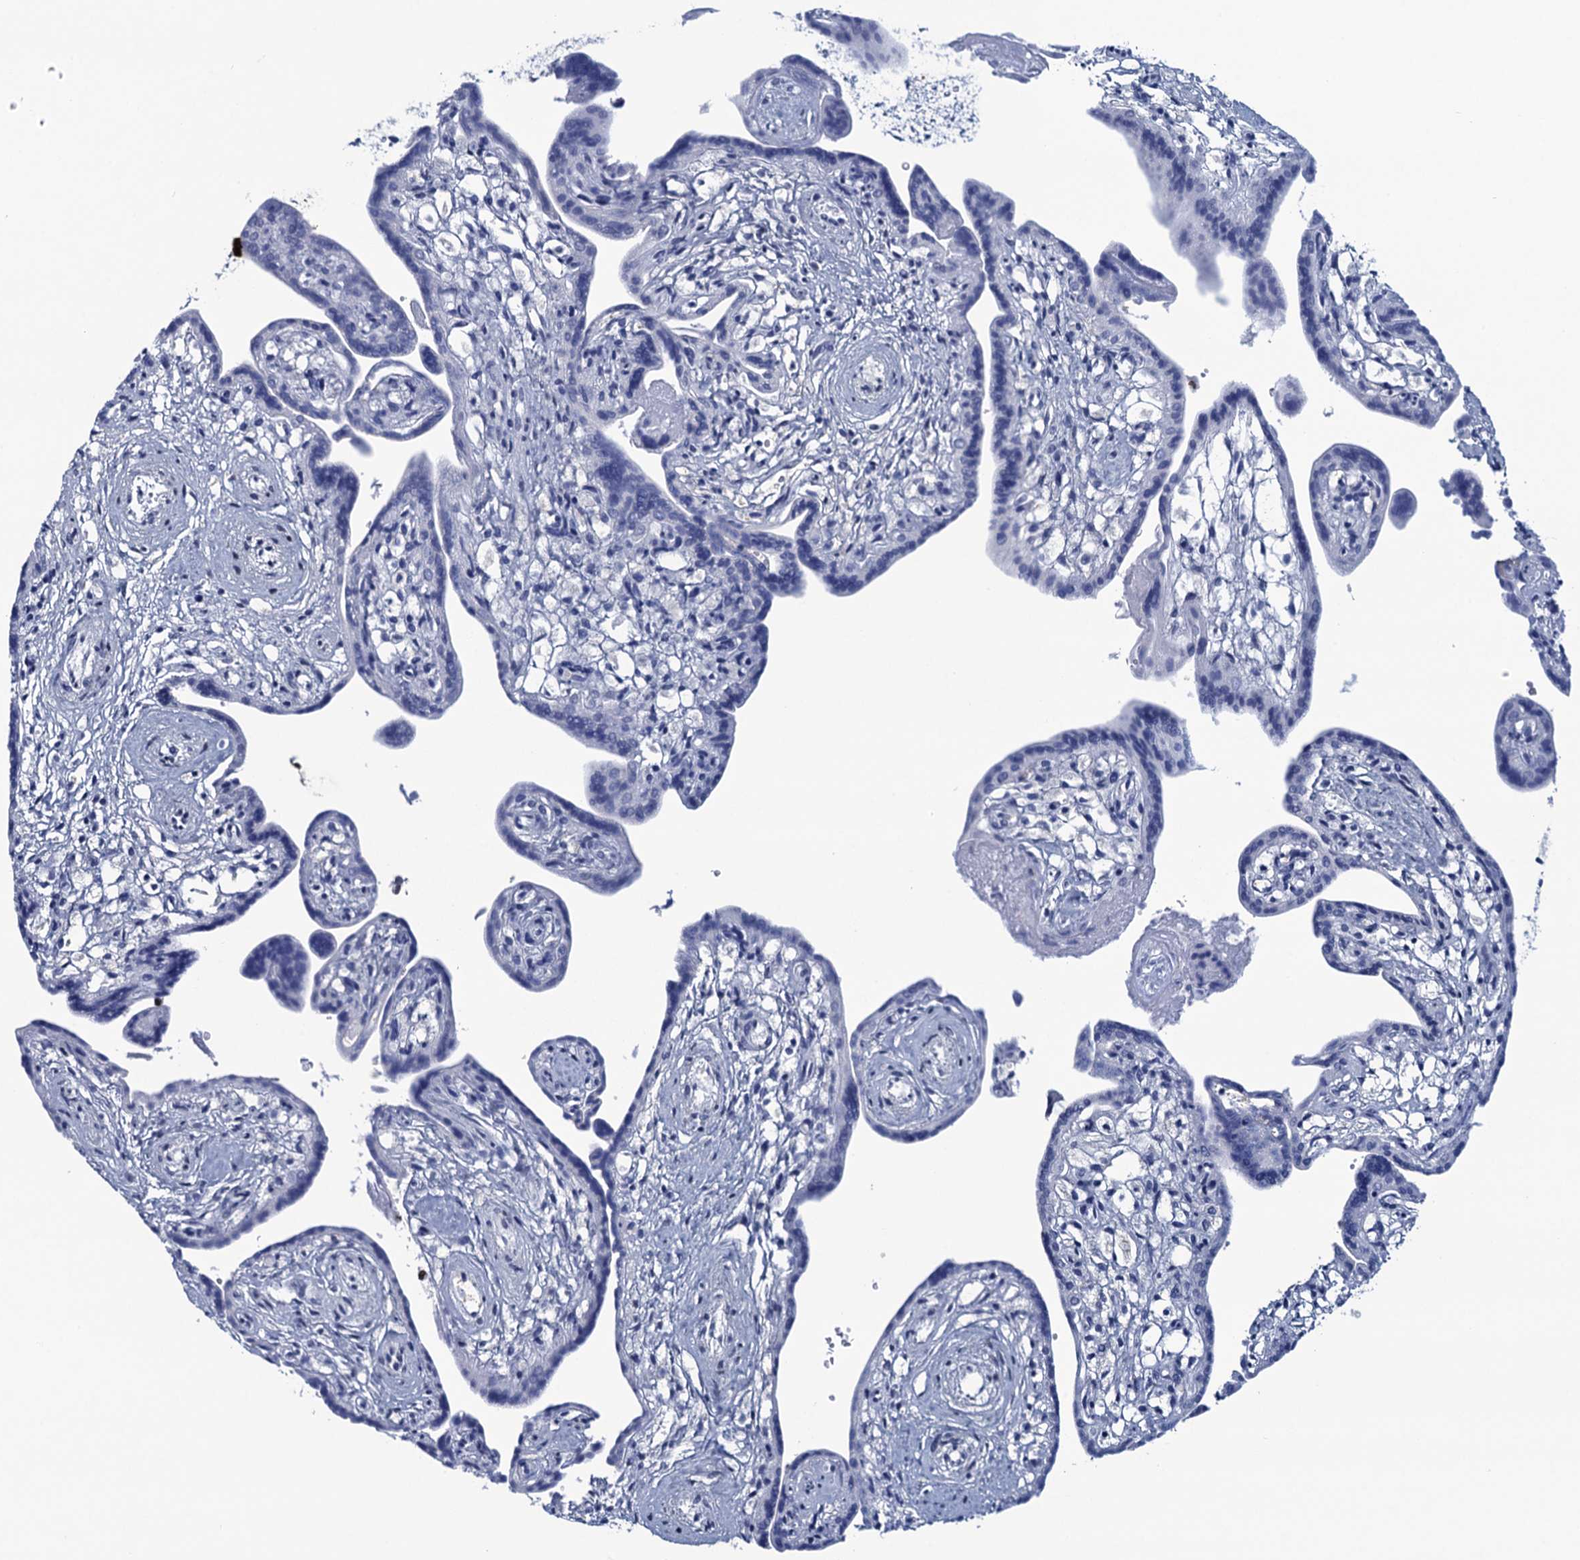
{"staining": {"intensity": "negative", "quantity": "none", "location": "none"}, "tissue": "placenta", "cell_type": "Trophoblastic cells", "image_type": "normal", "snomed": [{"axis": "morphology", "description": "Normal tissue, NOS"}, {"axis": "topography", "description": "Placenta"}], "caption": "Immunohistochemistry (IHC) of normal placenta demonstrates no expression in trophoblastic cells.", "gene": "RHCG", "patient": {"sex": "female", "age": 37}}